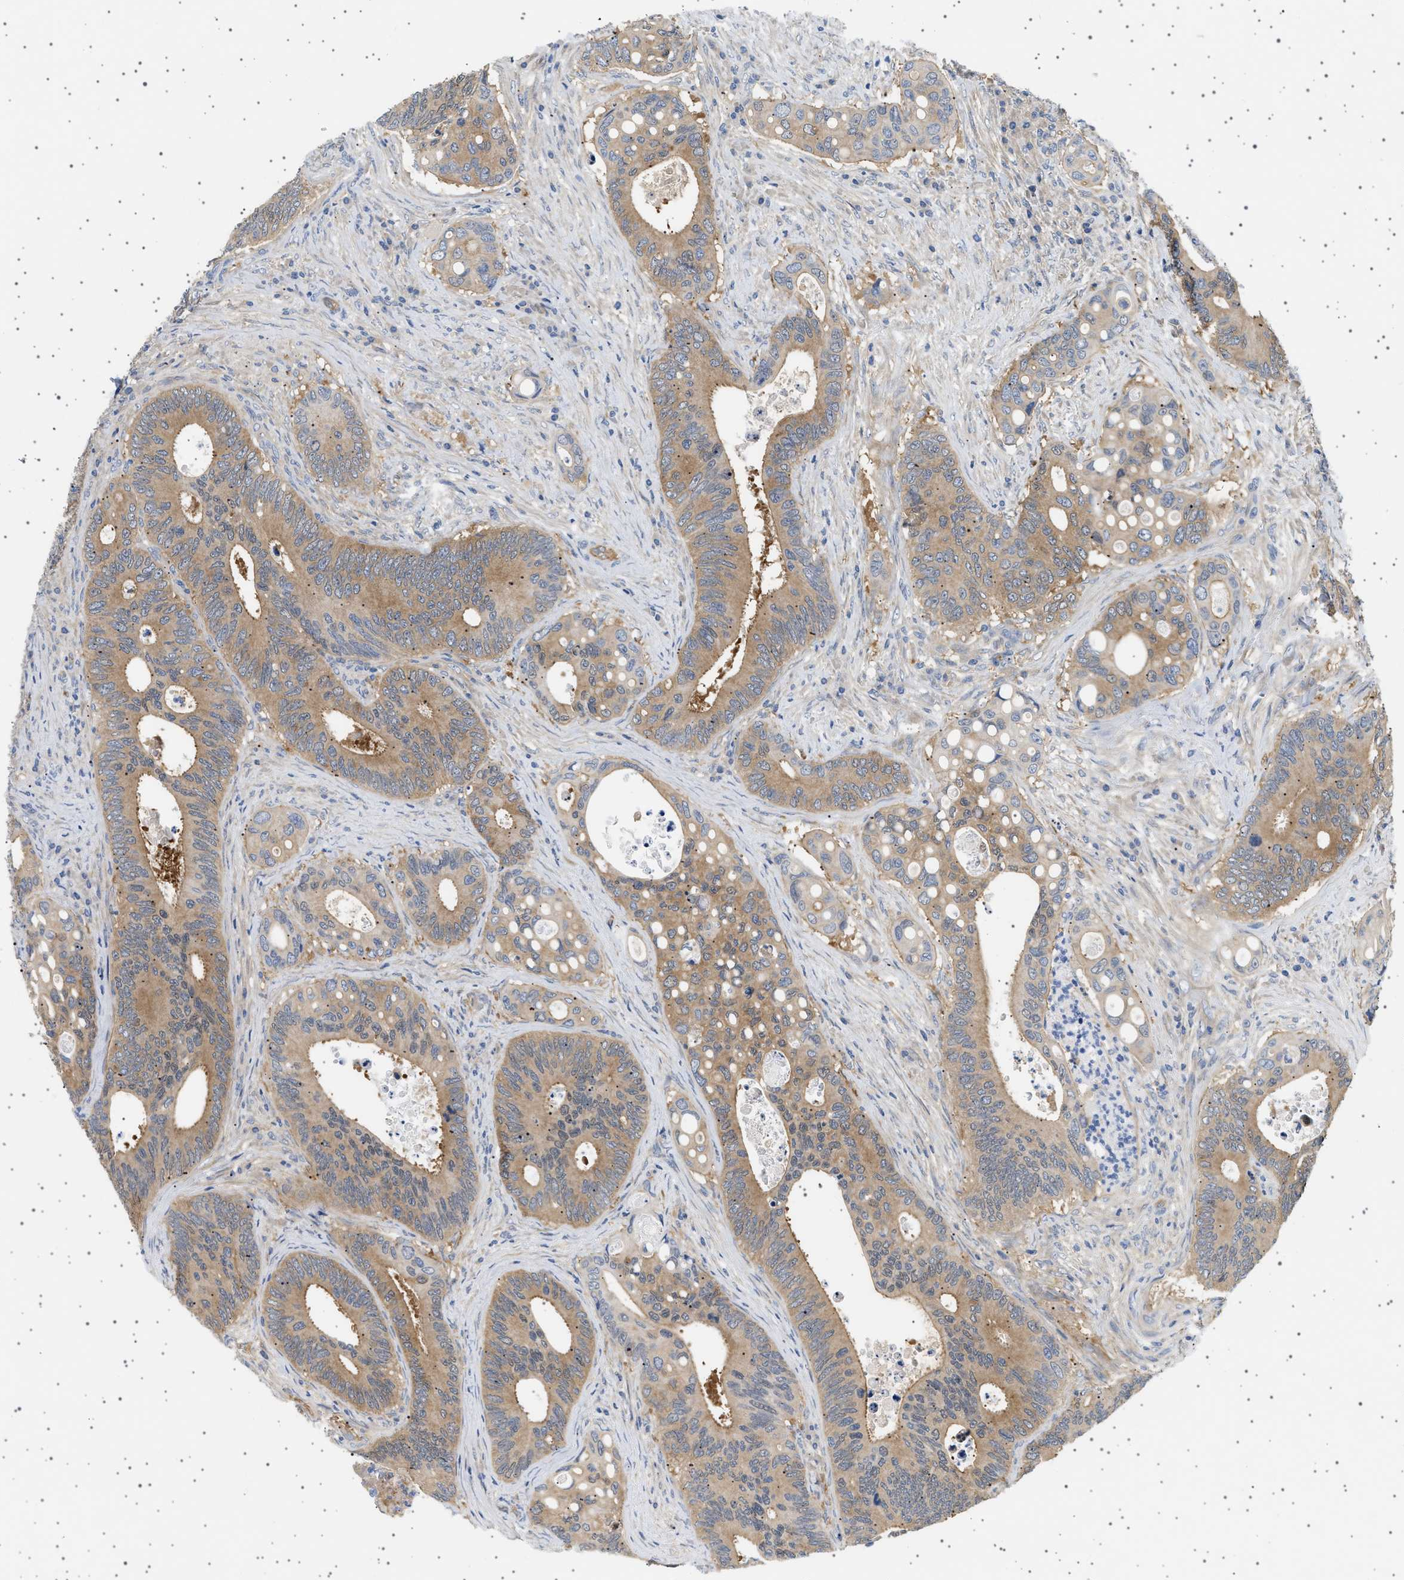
{"staining": {"intensity": "moderate", "quantity": ">75%", "location": "cytoplasmic/membranous"}, "tissue": "colorectal cancer", "cell_type": "Tumor cells", "image_type": "cancer", "snomed": [{"axis": "morphology", "description": "Inflammation, NOS"}, {"axis": "morphology", "description": "Adenocarcinoma, NOS"}, {"axis": "topography", "description": "Colon"}], "caption": "Tumor cells exhibit moderate cytoplasmic/membranous expression in approximately >75% of cells in colorectal cancer. Nuclei are stained in blue.", "gene": "PLPP6", "patient": {"sex": "male", "age": 72}}